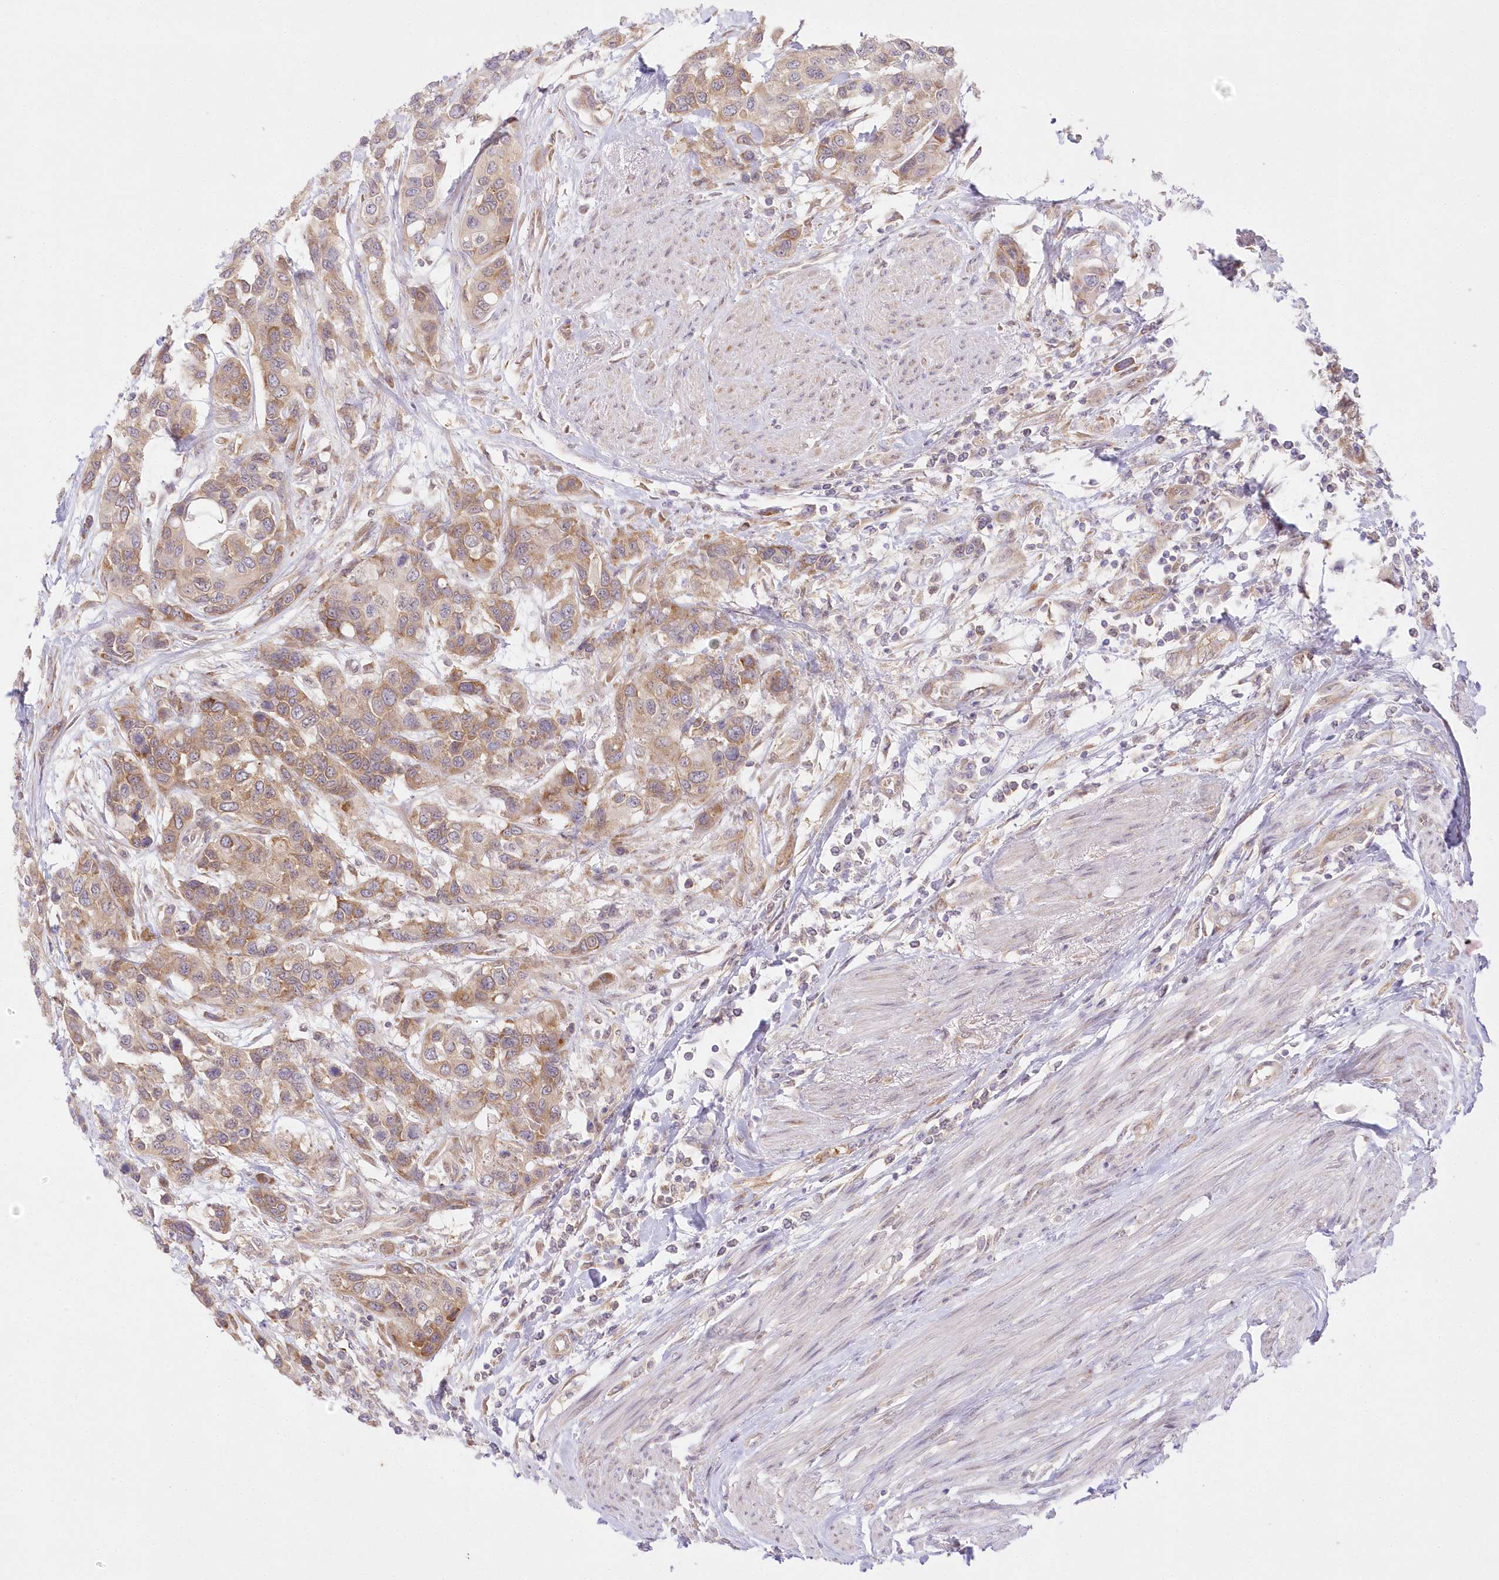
{"staining": {"intensity": "moderate", "quantity": "25%-75%", "location": "cytoplasmic/membranous"}, "tissue": "urothelial cancer", "cell_type": "Tumor cells", "image_type": "cancer", "snomed": [{"axis": "morphology", "description": "Normal tissue, NOS"}, {"axis": "morphology", "description": "Urothelial carcinoma, High grade"}, {"axis": "topography", "description": "Vascular tissue"}, {"axis": "topography", "description": "Urinary bladder"}], "caption": "Urothelial cancer tissue shows moderate cytoplasmic/membranous staining in approximately 25%-75% of tumor cells (brown staining indicates protein expression, while blue staining denotes nuclei).", "gene": "RNPEP", "patient": {"sex": "female", "age": 56}}